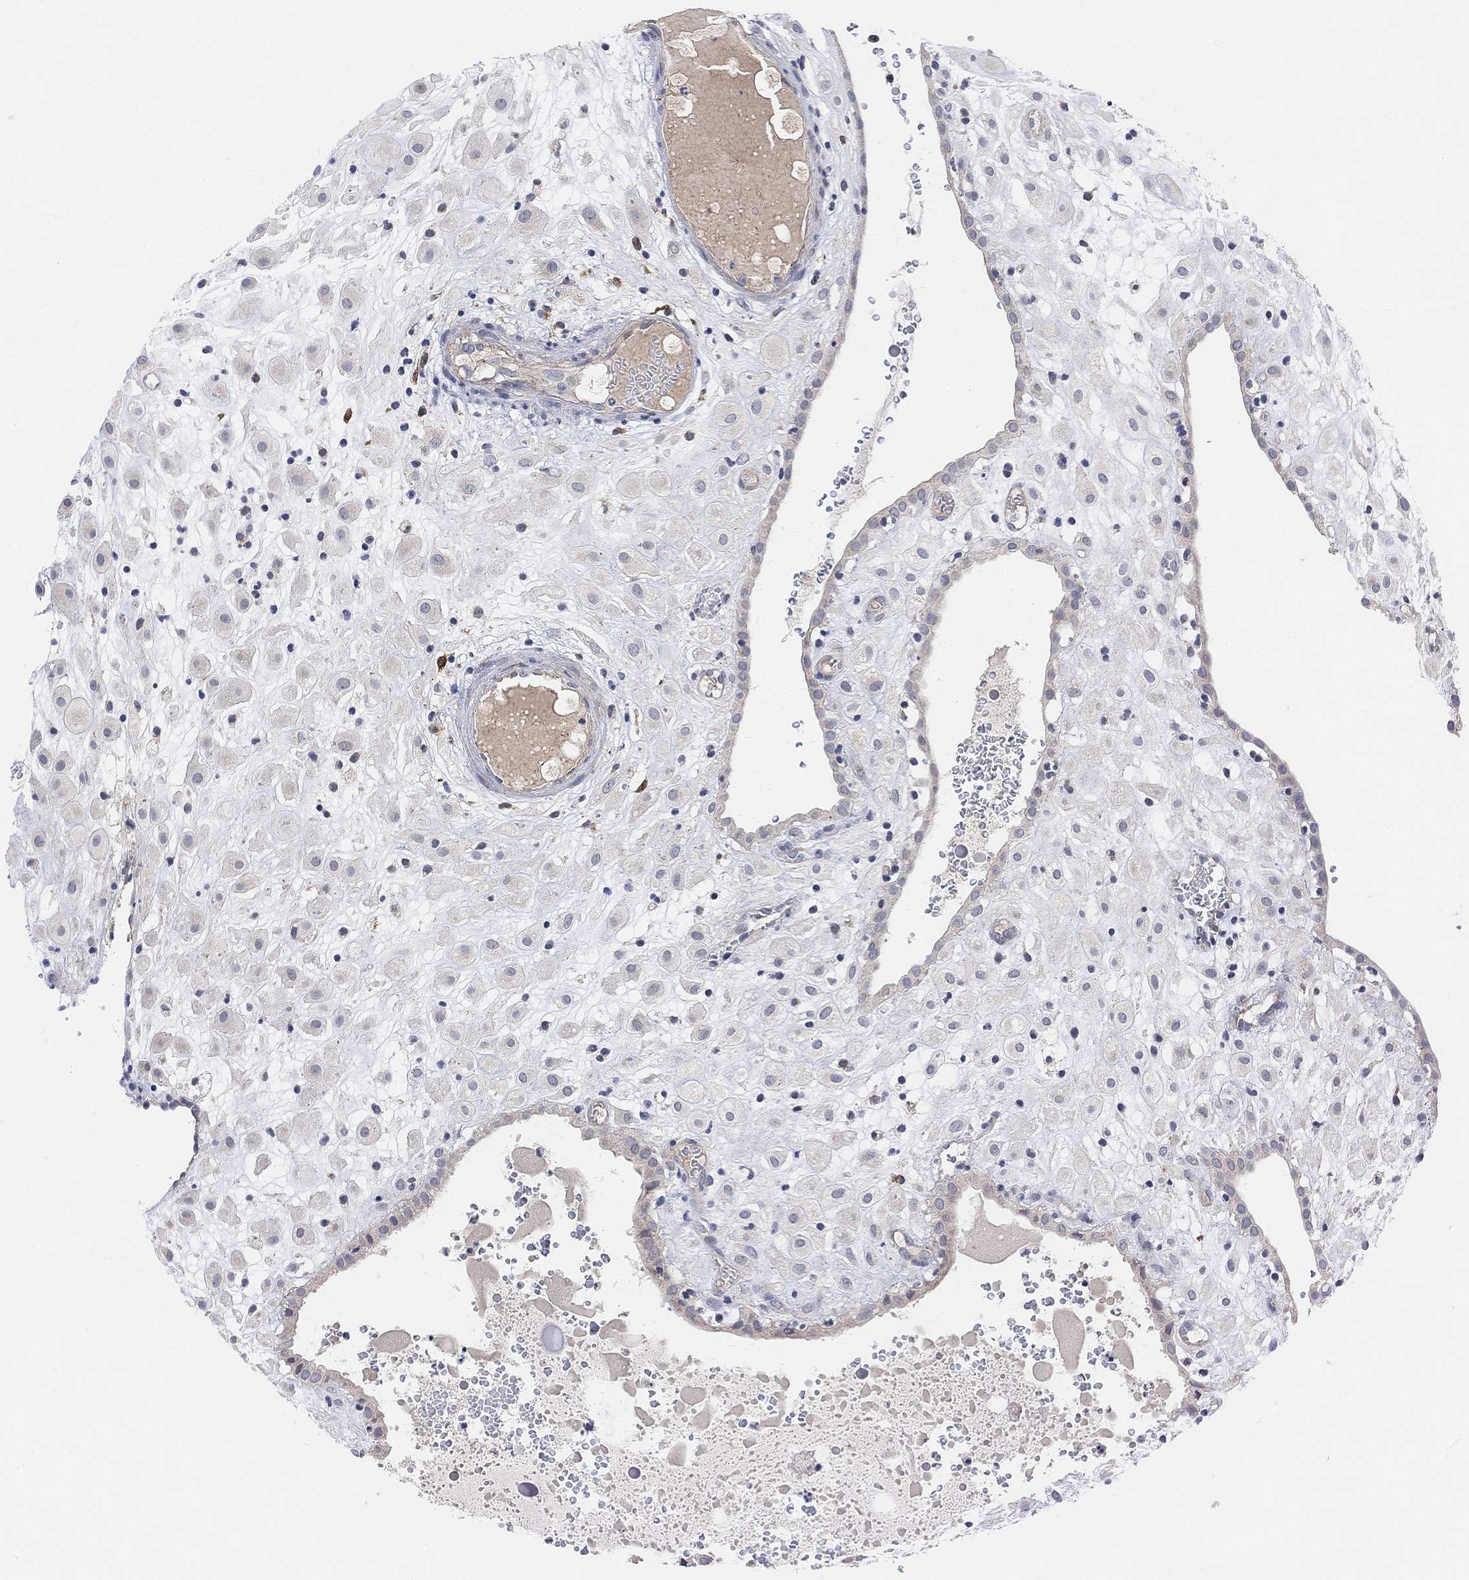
{"staining": {"intensity": "negative", "quantity": "none", "location": "none"}, "tissue": "placenta", "cell_type": "Decidual cells", "image_type": "normal", "snomed": [{"axis": "morphology", "description": "Normal tissue, NOS"}, {"axis": "topography", "description": "Placenta"}], "caption": "IHC image of benign placenta: human placenta stained with DAB (3,3'-diaminobenzidine) displays no significant protein positivity in decidual cells. (Brightfield microscopy of DAB IHC at high magnification).", "gene": "HCRTR1", "patient": {"sex": "female", "age": 24}}